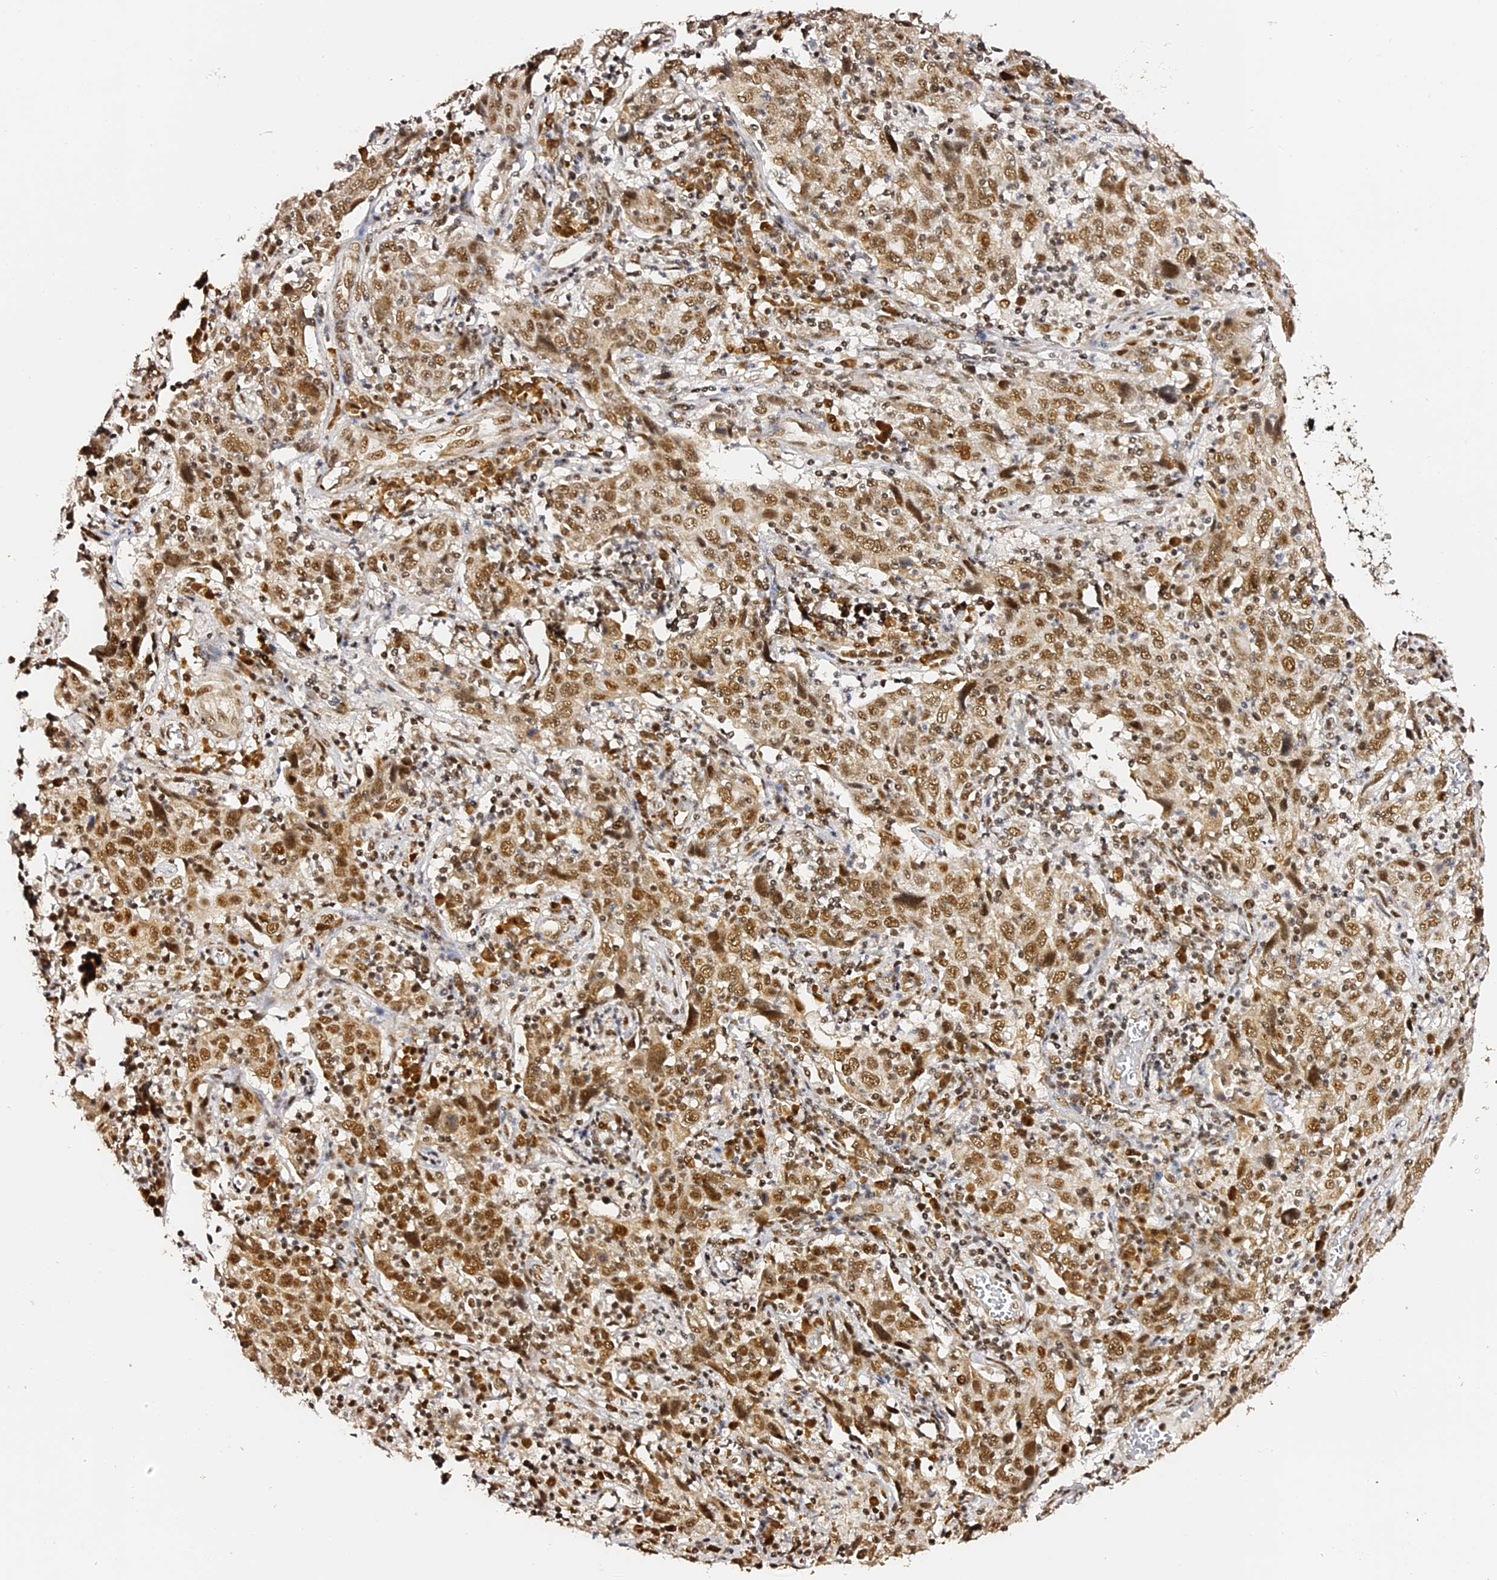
{"staining": {"intensity": "moderate", "quantity": ">75%", "location": "cytoplasmic/membranous,nuclear"}, "tissue": "cervical cancer", "cell_type": "Tumor cells", "image_type": "cancer", "snomed": [{"axis": "morphology", "description": "Squamous cell carcinoma, NOS"}, {"axis": "topography", "description": "Cervix"}], "caption": "Immunohistochemistry (IHC) (DAB (3,3'-diaminobenzidine)) staining of cervical squamous cell carcinoma reveals moderate cytoplasmic/membranous and nuclear protein staining in approximately >75% of tumor cells. The protein is stained brown, and the nuclei are stained in blue (DAB (3,3'-diaminobenzidine) IHC with brightfield microscopy, high magnification).", "gene": "MCRS1", "patient": {"sex": "female", "age": 46}}